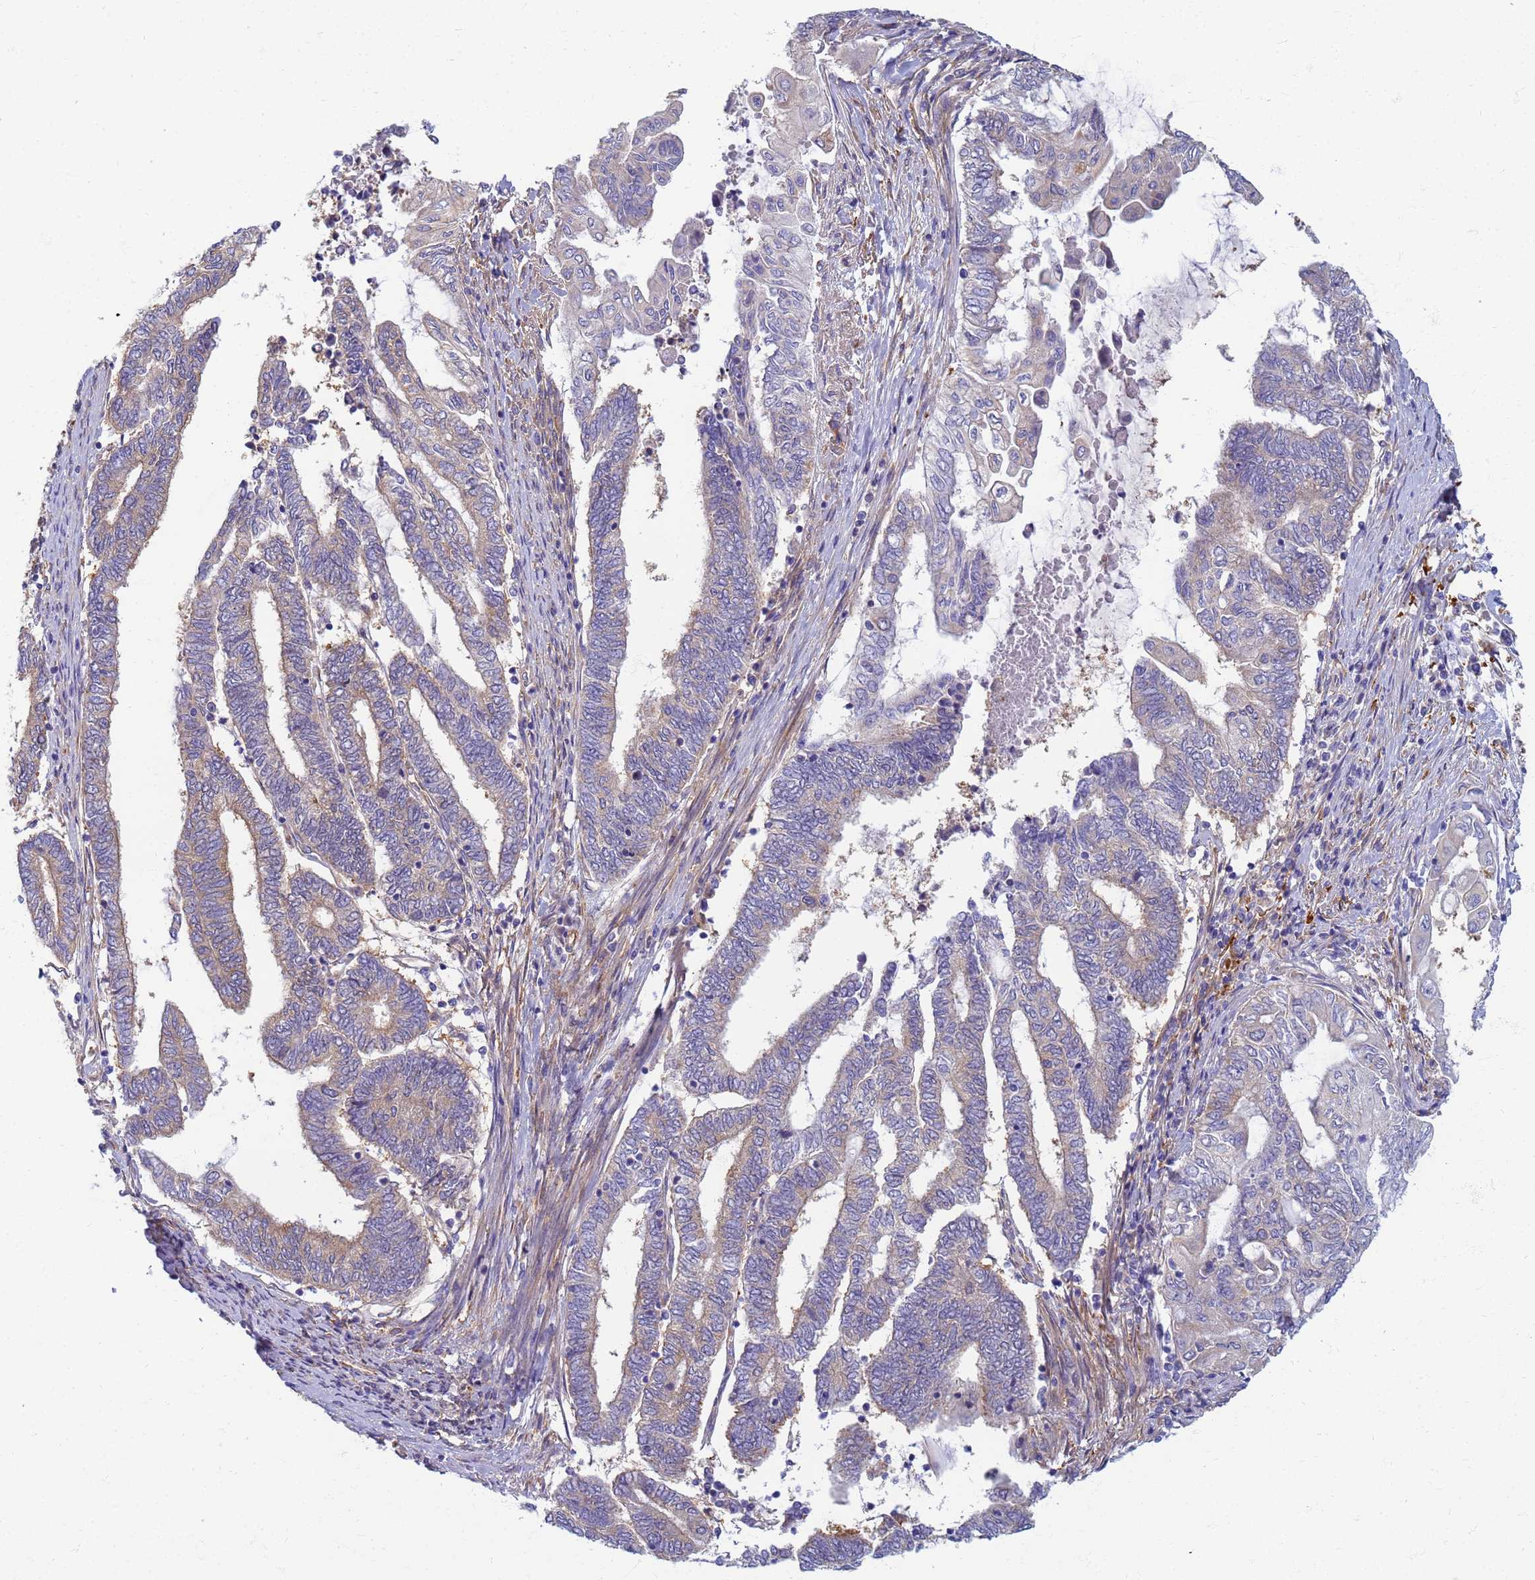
{"staining": {"intensity": "weak", "quantity": "<25%", "location": "cytoplasmic/membranous"}, "tissue": "endometrial cancer", "cell_type": "Tumor cells", "image_type": "cancer", "snomed": [{"axis": "morphology", "description": "Adenocarcinoma, NOS"}, {"axis": "topography", "description": "Uterus"}, {"axis": "topography", "description": "Endometrium"}], "caption": "Tumor cells are negative for protein expression in human endometrial cancer.", "gene": "EEA1", "patient": {"sex": "female", "age": 70}}